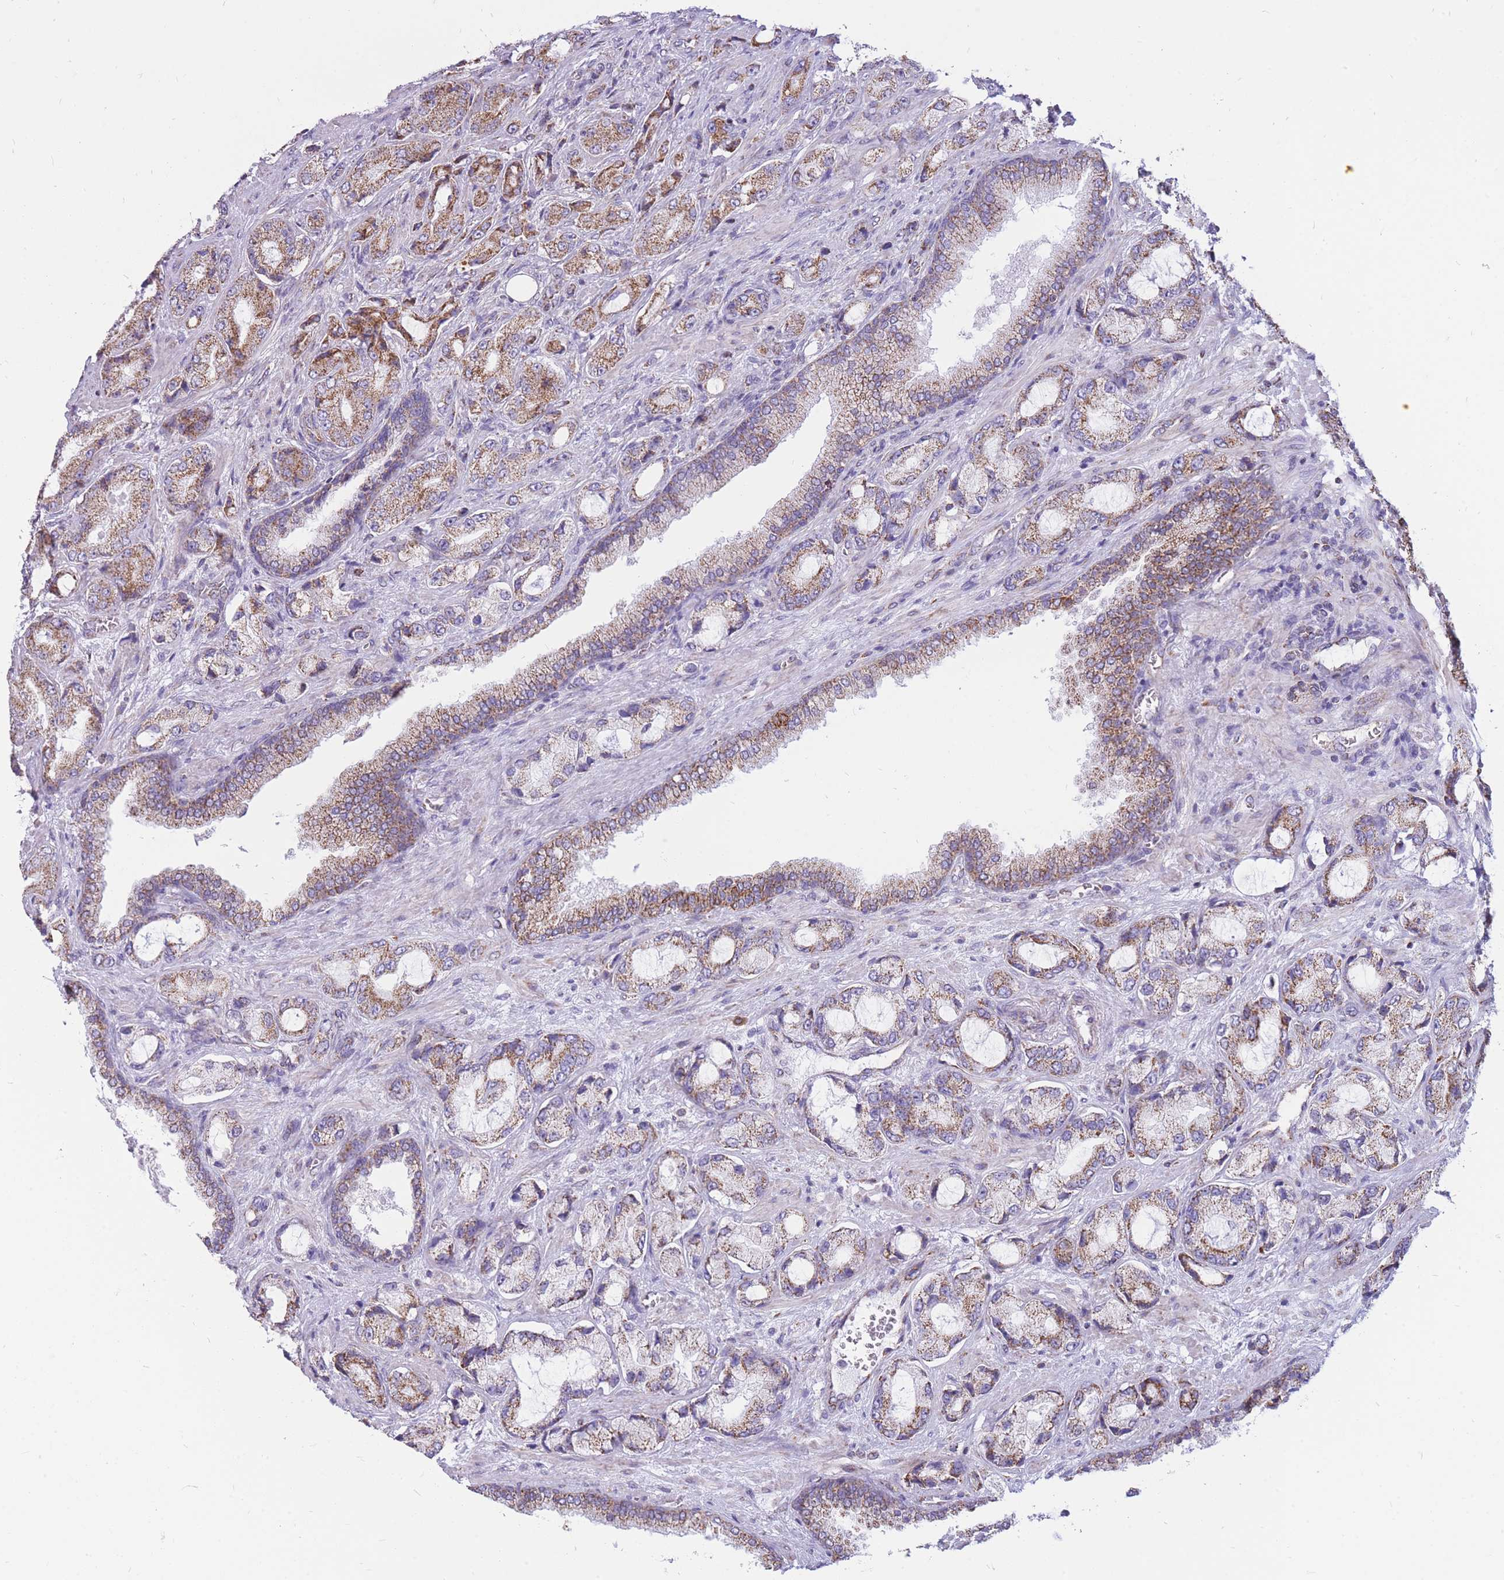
{"staining": {"intensity": "moderate", "quantity": ">75%", "location": "cytoplasmic/membranous"}, "tissue": "prostate cancer", "cell_type": "Tumor cells", "image_type": "cancer", "snomed": [{"axis": "morphology", "description": "Adenocarcinoma, High grade"}, {"axis": "topography", "description": "Prostate"}], "caption": "Tumor cells exhibit medium levels of moderate cytoplasmic/membranous positivity in about >75% of cells in human prostate cancer (high-grade adenocarcinoma).", "gene": "PCSK1", "patient": {"sex": "male", "age": 68}}